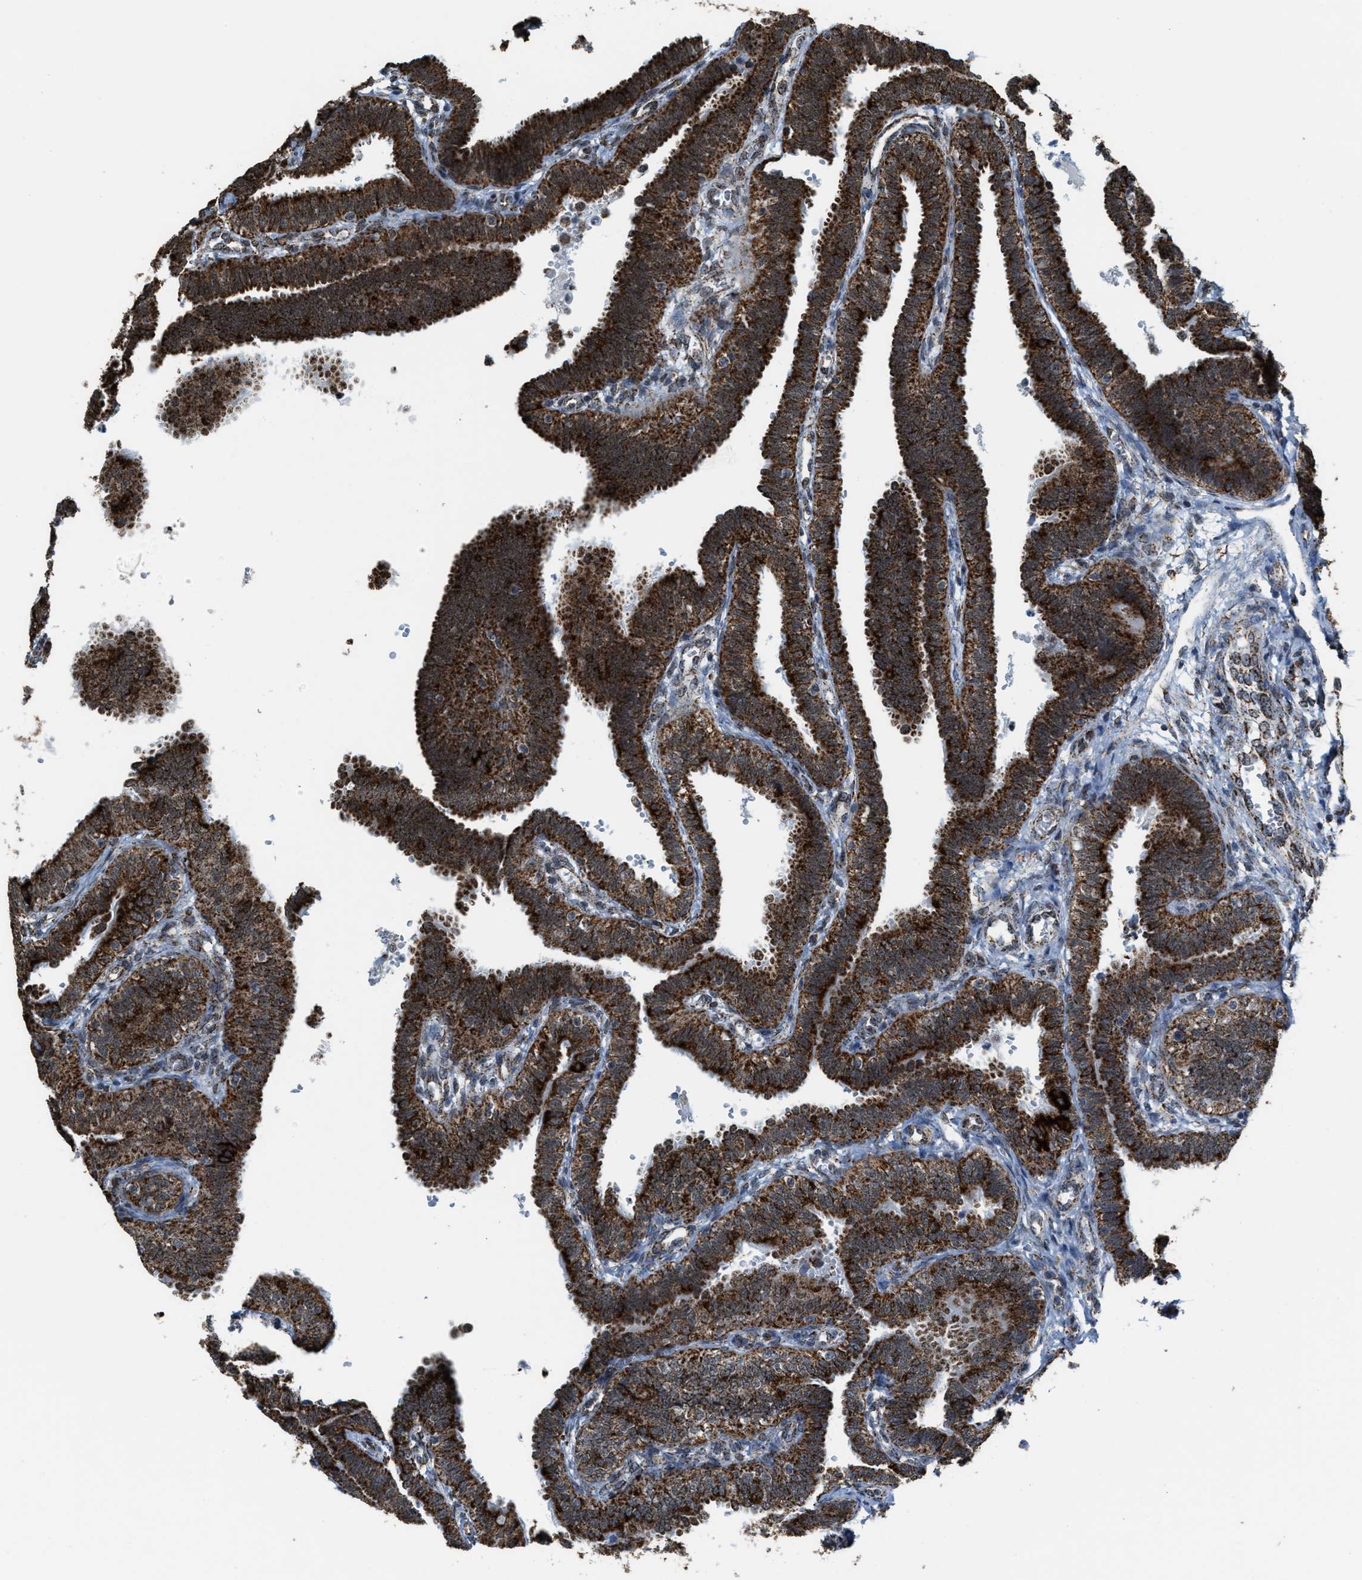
{"staining": {"intensity": "strong", "quantity": ">75%", "location": "cytoplasmic/membranous"}, "tissue": "fallopian tube", "cell_type": "Glandular cells", "image_type": "normal", "snomed": [{"axis": "morphology", "description": "Normal tissue, NOS"}, {"axis": "topography", "description": "Fallopian tube"}, {"axis": "topography", "description": "Placenta"}], "caption": "Immunohistochemistry (DAB) staining of normal human fallopian tube exhibits strong cytoplasmic/membranous protein positivity in about >75% of glandular cells. The staining was performed using DAB (3,3'-diaminobenzidine), with brown indicating positive protein expression. Nuclei are stained blue with hematoxylin.", "gene": "HIBADH", "patient": {"sex": "female", "age": 34}}